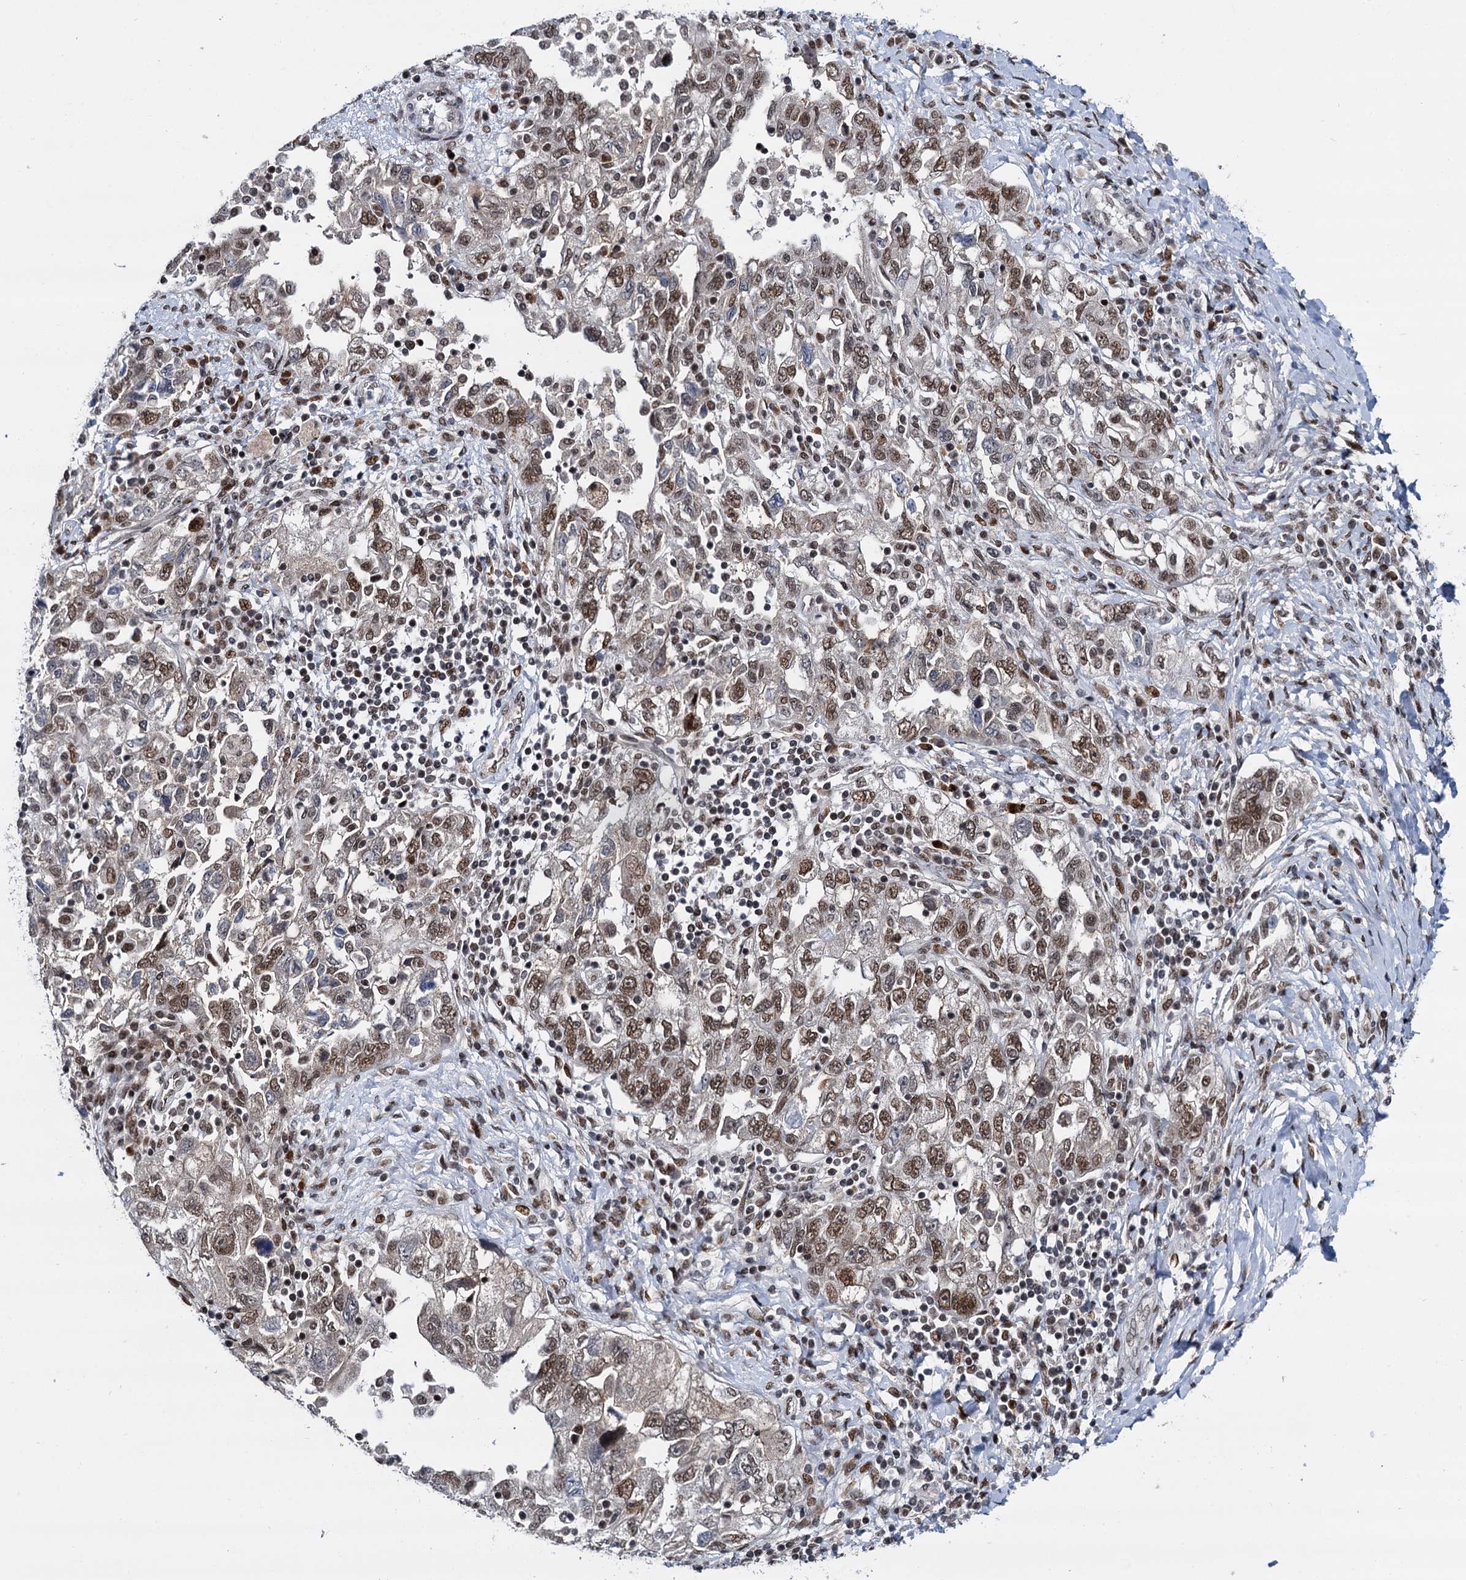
{"staining": {"intensity": "moderate", "quantity": ">75%", "location": "nuclear"}, "tissue": "ovarian cancer", "cell_type": "Tumor cells", "image_type": "cancer", "snomed": [{"axis": "morphology", "description": "Carcinoma, NOS"}, {"axis": "morphology", "description": "Cystadenocarcinoma, serous, NOS"}, {"axis": "topography", "description": "Ovary"}], "caption": "A medium amount of moderate nuclear positivity is appreciated in about >75% of tumor cells in ovarian cancer (carcinoma) tissue. The staining was performed using DAB, with brown indicating positive protein expression. Nuclei are stained blue with hematoxylin.", "gene": "RUFY2", "patient": {"sex": "female", "age": 69}}